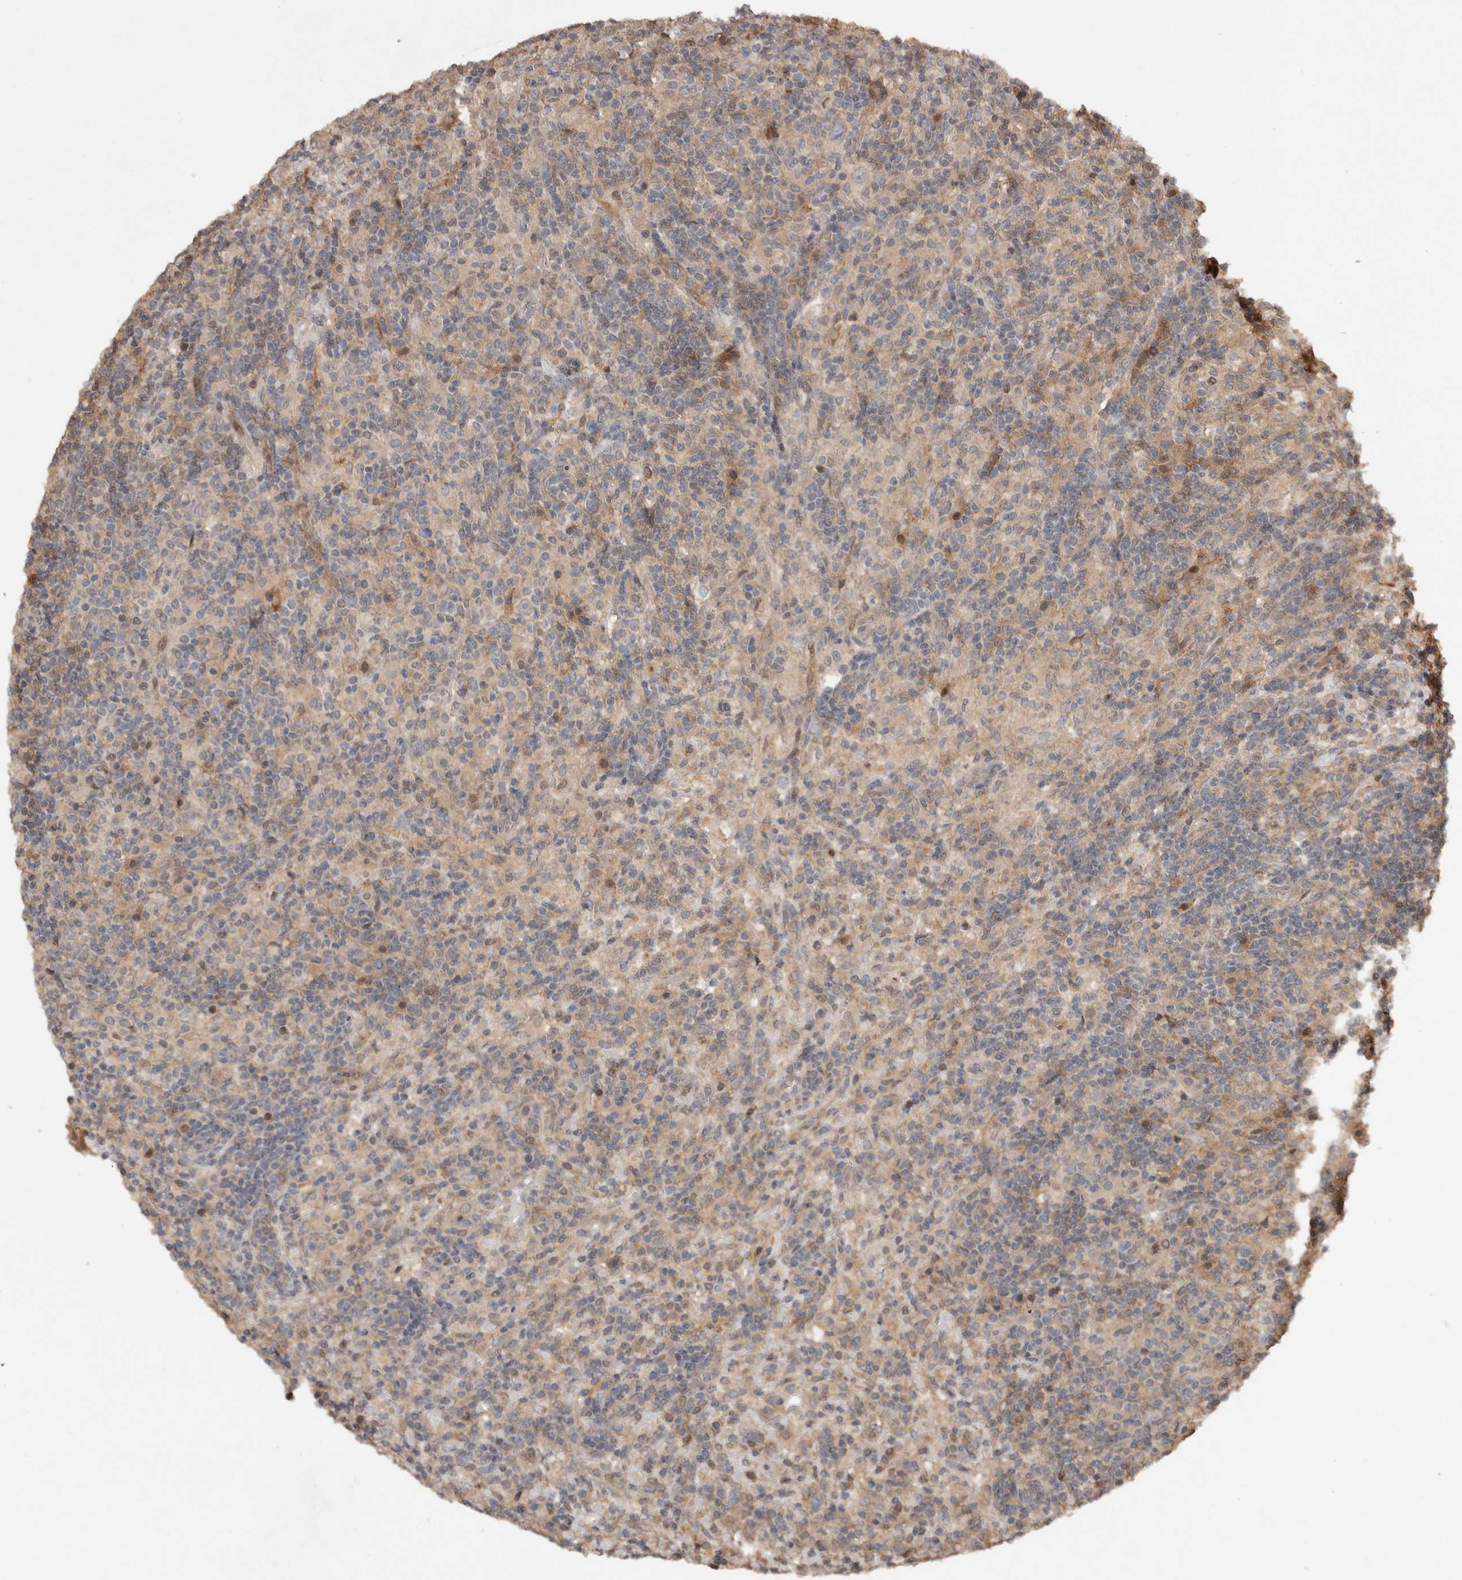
{"staining": {"intensity": "negative", "quantity": "none", "location": "none"}, "tissue": "lymphoma", "cell_type": "Tumor cells", "image_type": "cancer", "snomed": [{"axis": "morphology", "description": "Hodgkin's disease, NOS"}, {"axis": "topography", "description": "Lymph node"}], "caption": "Immunohistochemistry (IHC) image of neoplastic tissue: human Hodgkin's disease stained with DAB (3,3'-diaminobenzidine) displays no significant protein positivity in tumor cells.", "gene": "VN1R4", "patient": {"sex": "male", "age": 70}}